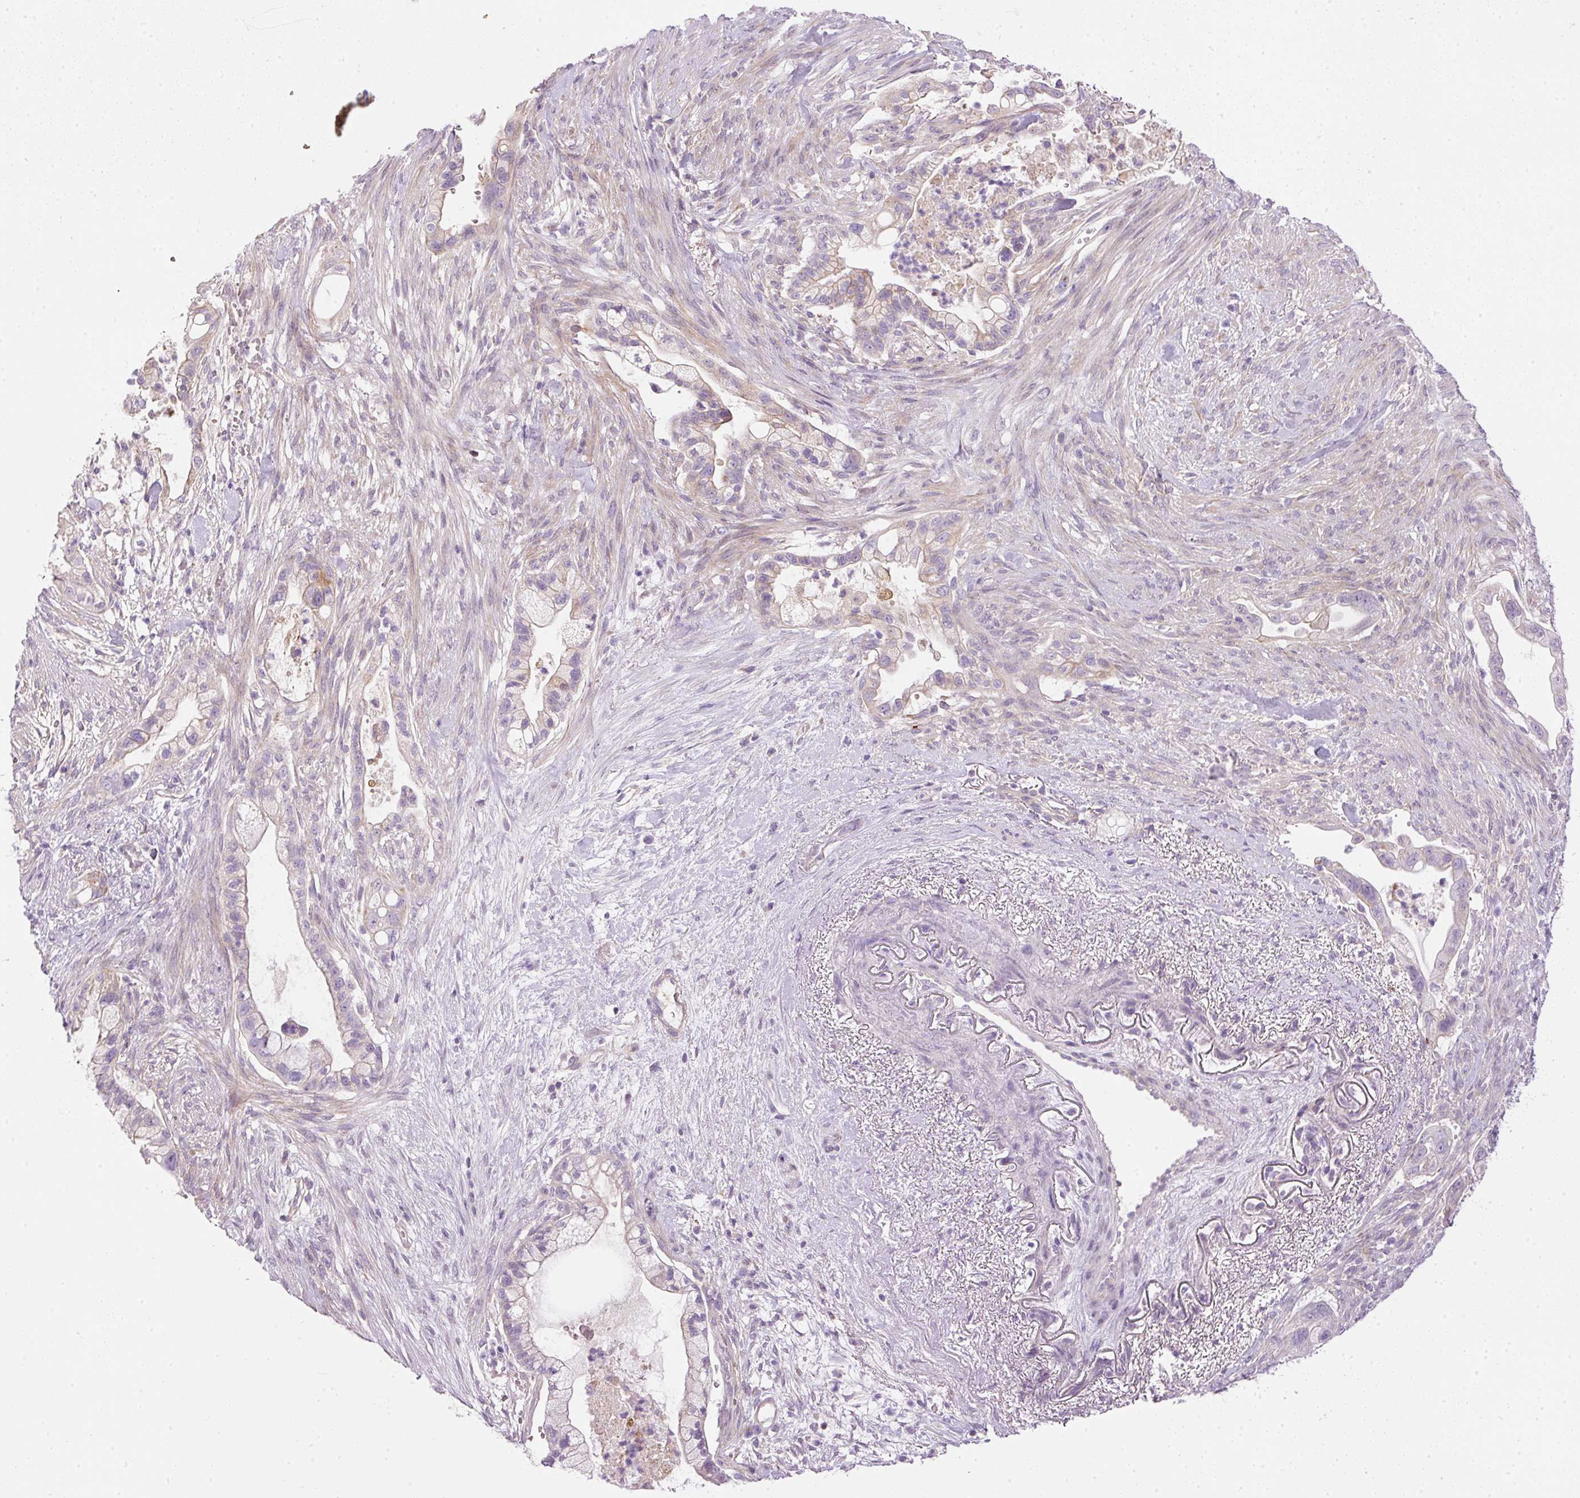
{"staining": {"intensity": "weak", "quantity": "25%-75%", "location": "cytoplasmic/membranous"}, "tissue": "pancreatic cancer", "cell_type": "Tumor cells", "image_type": "cancer", "snomed": [{"axis": "morphology", "description": "Adenocarcinoma, NOS"}, {"axis": "topography", "description": "Pancreas"}], "caption": "Weak cytoplasmic/membranous protein positivity is identified in about 25%-75% of tumor cells in pancreatic cancer (adenocarcinoma).", "gene": "KPNA5", "patient": {"sex": "male", "age": 44}}